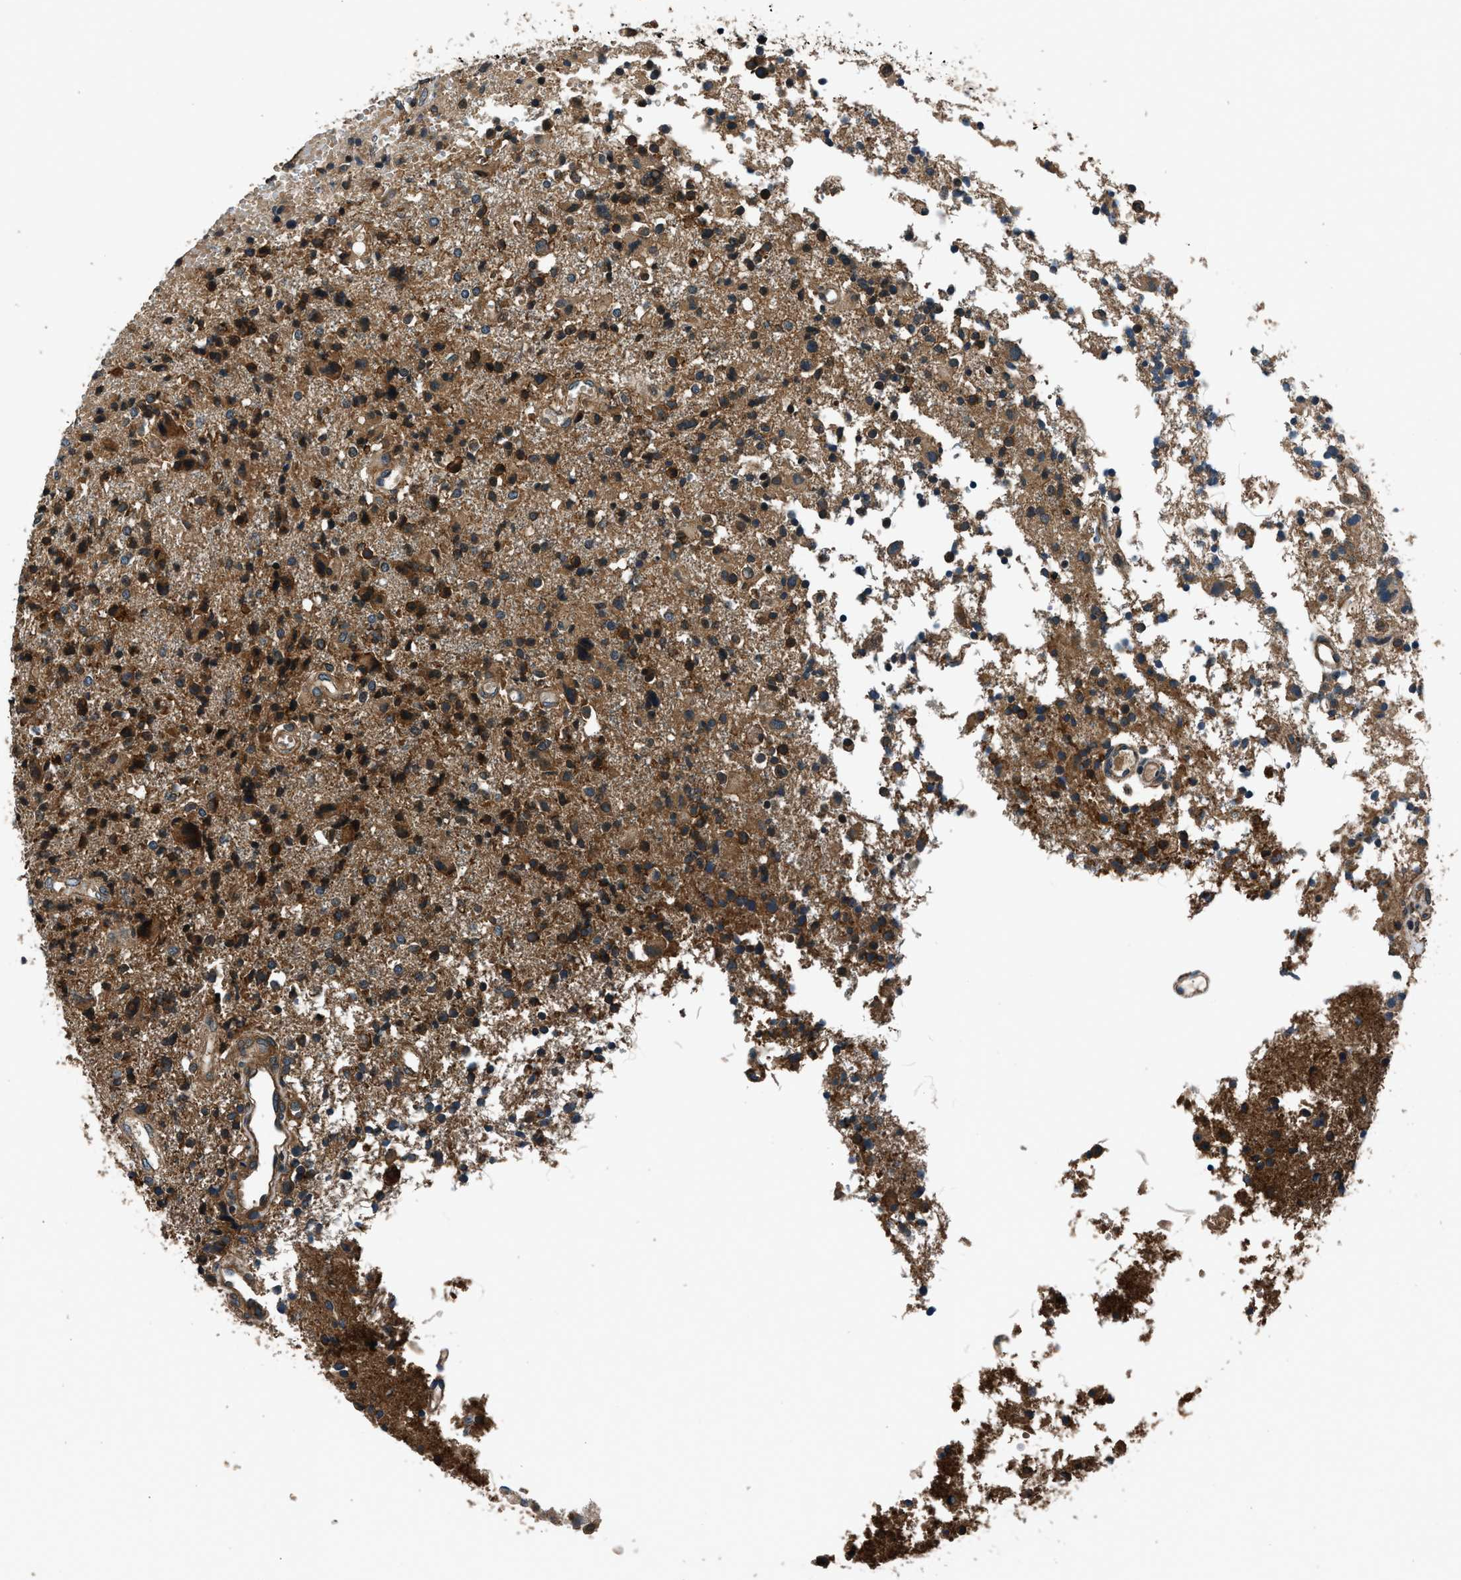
{"staining": {"intensity": "strong", "quantity": ">75%", "location": "cytoplasmic/membranous"}, "tissue": "glioma", "cell_type": "Tumor cells", "image_type": "cancer", "snomed": [{"axis": "morphology", "description": "Glioma, malignant, High grade"}, {"axis": "topography", "description": "Brain"}], "caption": "An image of malignant glioma (high-grade) stained for a protein exhibits strong cytoplasmic/membranous brown staining in tumor cells. (Brightfield microscopy of DAB IHC at high magnification).", "gene": "ARHGEF11", "patient": {"sex": "female", "age": 59}}